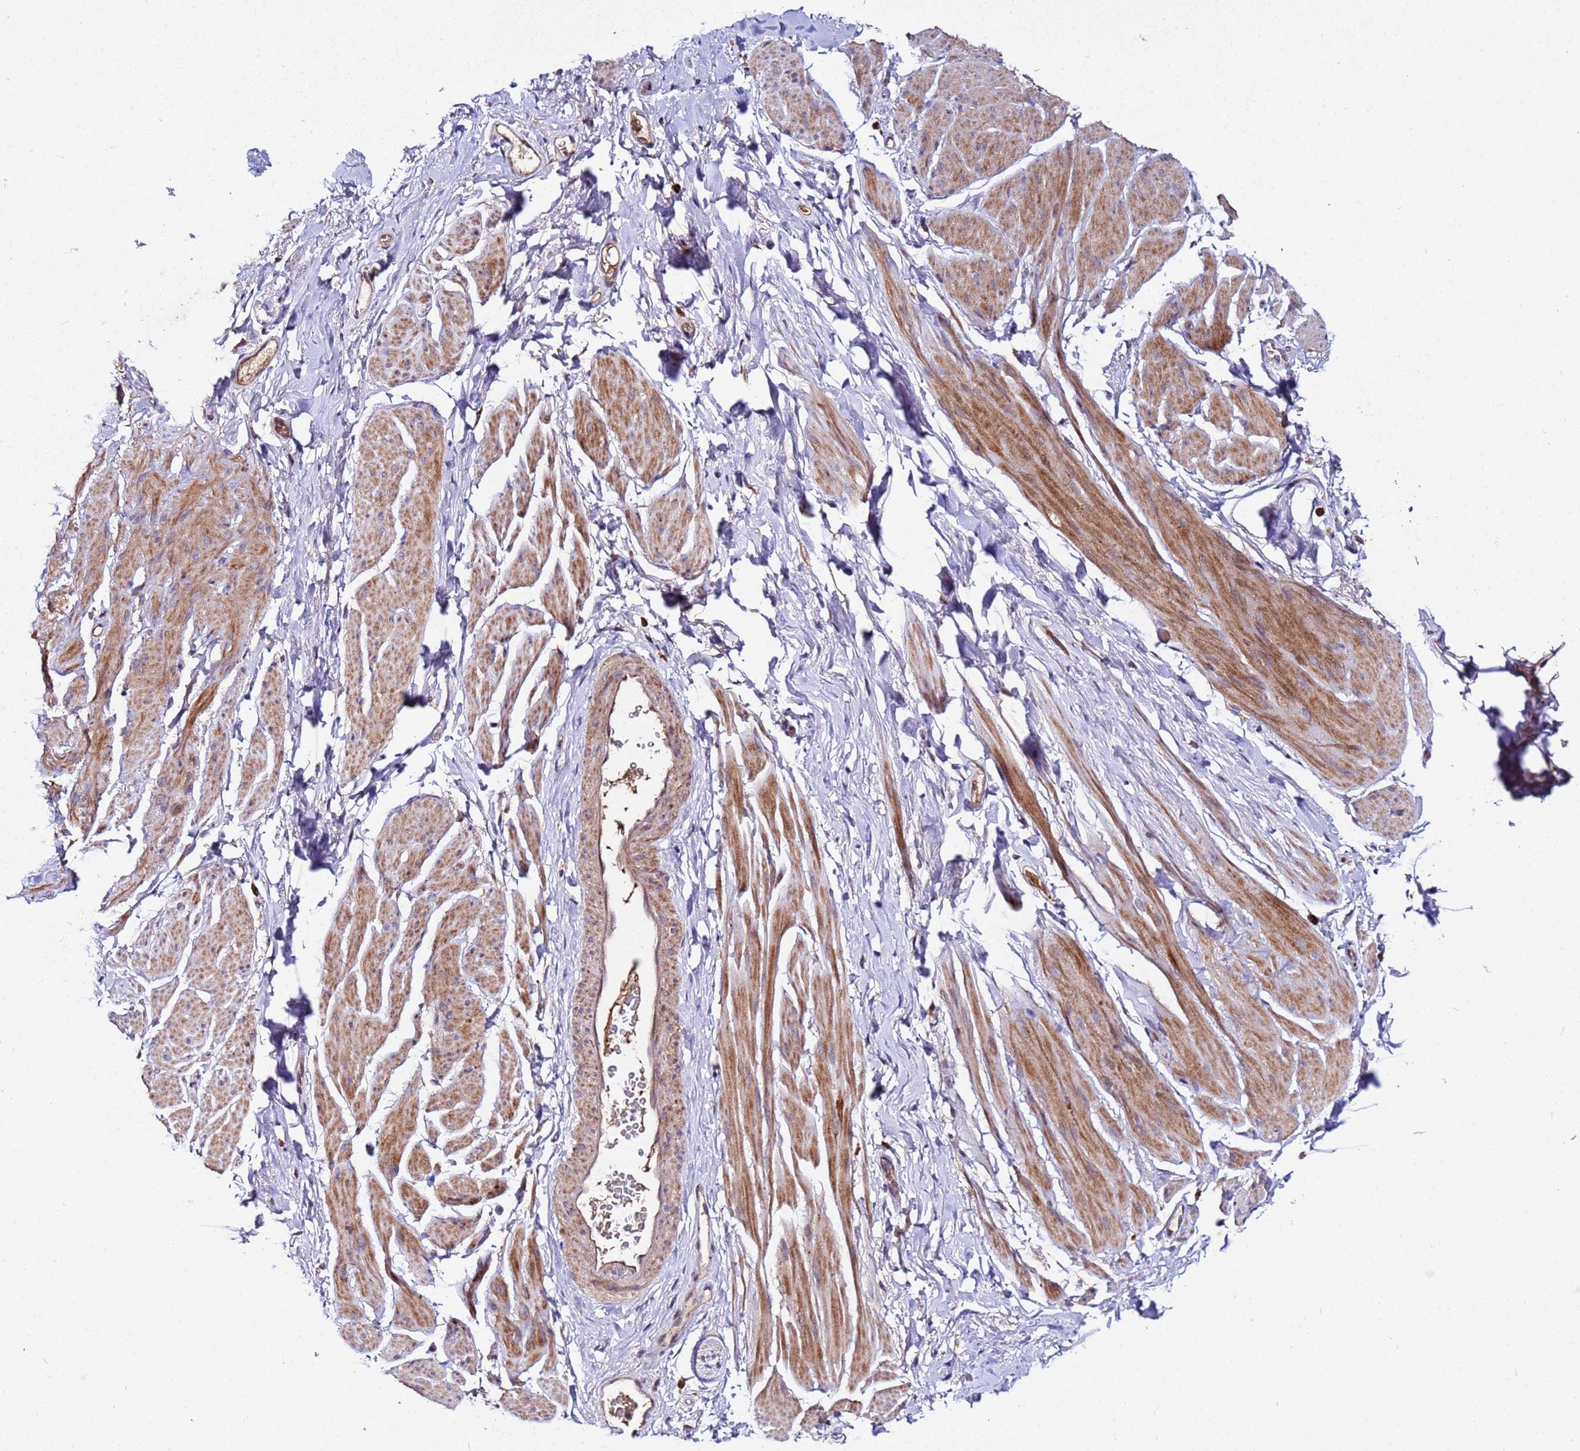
{"staining": {"intensity": "moderate", "quantity": "25%-75%", "location": "cytoplasmic/membranous"}, "tissue": "smooth muscle", "cell_type": "Smooth muscle cells", "image_type": "normal", "snomed": [{"axis": "morphology", "description": "Normal tissue, NOS"}, {"axis": "topography", "description": "Smooth muscle"}, {"axis": "topography", "description": "Peripheral nerve tissue"}], "caption": "Protein staining of unremarkable smooth muscle reveals moderate cytoplasmic/membranous staining in approximately 25%-75% of smooth muscle cells.", "gene": "PLXDC2", "patient": {"sex": "male", "age": 69}}